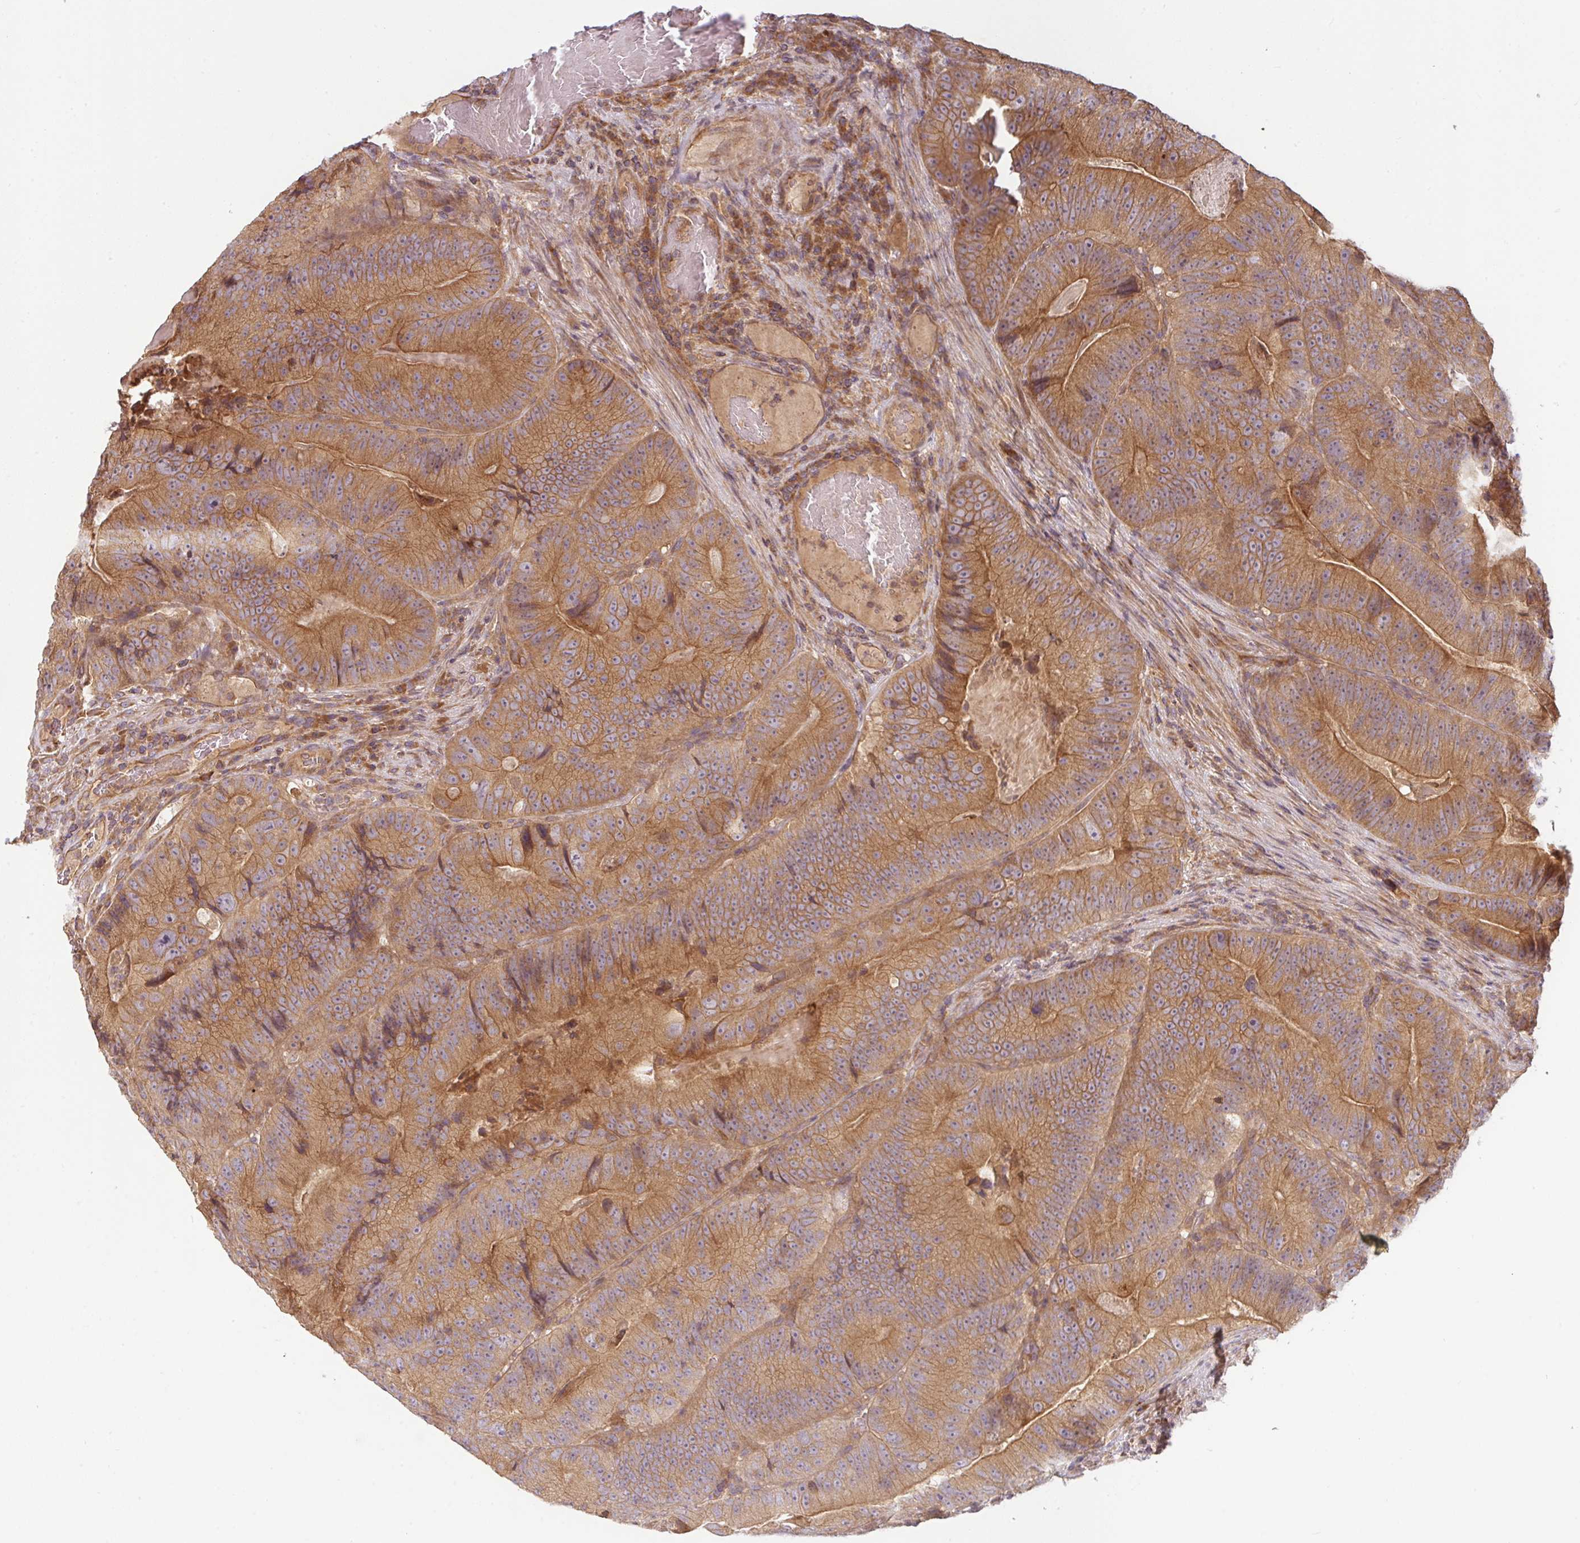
{"staining": {"intensity": "moderate", "quantity": ">75%", "location": "cytoplasmic/membranous"}, "tissue": "colorectal cancer", "cell_type": "Tumor cells", "image_type": "cancer", "snomed": [{"axis": "morphology", "description": "Adenocarcinoma, NOS"}, {"axis": "topography", "description": "Colon"}], "caption": "Immunohistochemical staining of colorectal cancer (adenocarcinoma) reveals moderate cytoplasmic/membranous protein staining in about >75% of tumor cells. (IHC, brightfield microscopy, high magnification).", "gene": "RNF31", "patient": {"sex": "female", "age": 86}}